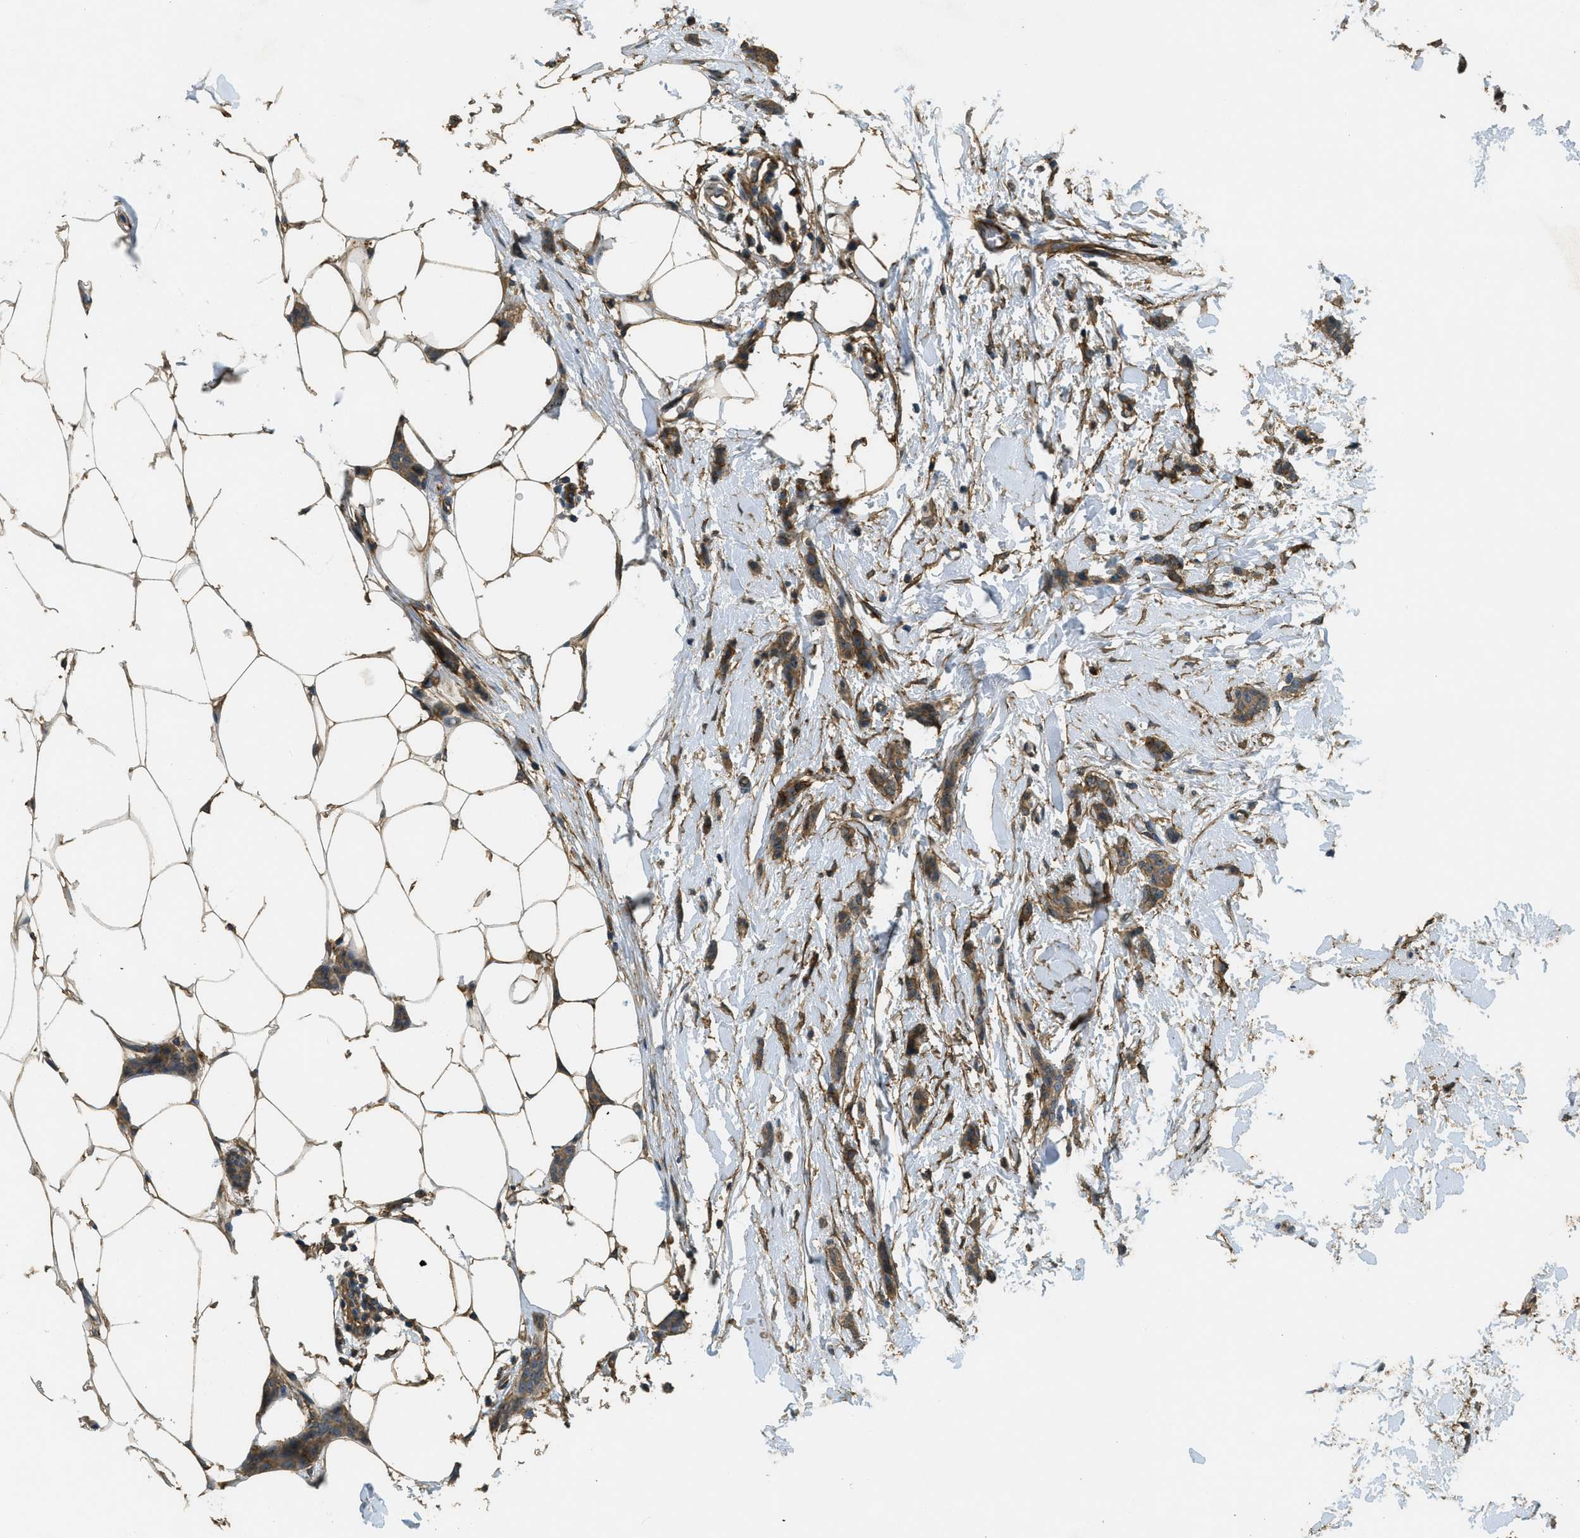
{"staining": {"intensity": "moderate", "quantity": ">75%", "location": "cytoplasmic/membranous"}, "tissue": "breast cancer", "cell_type": "Tumor cells", "image_type": "cancer", "snomed": [{"axis": "morphology", "description": "Lobular carcinoma"}, {"axis": "topography", "description": "Skin"}, {"axis": "topography", "description": "Breast"}], "caption": "Breast lobular carcinoma was stained to show a protein in brown. There is medium levels of moderate cytoplasmic/membranous staining in about >75% of tumor cells.", "gene": "OSMR", "patient": {"sex": "female", "age": 46}}